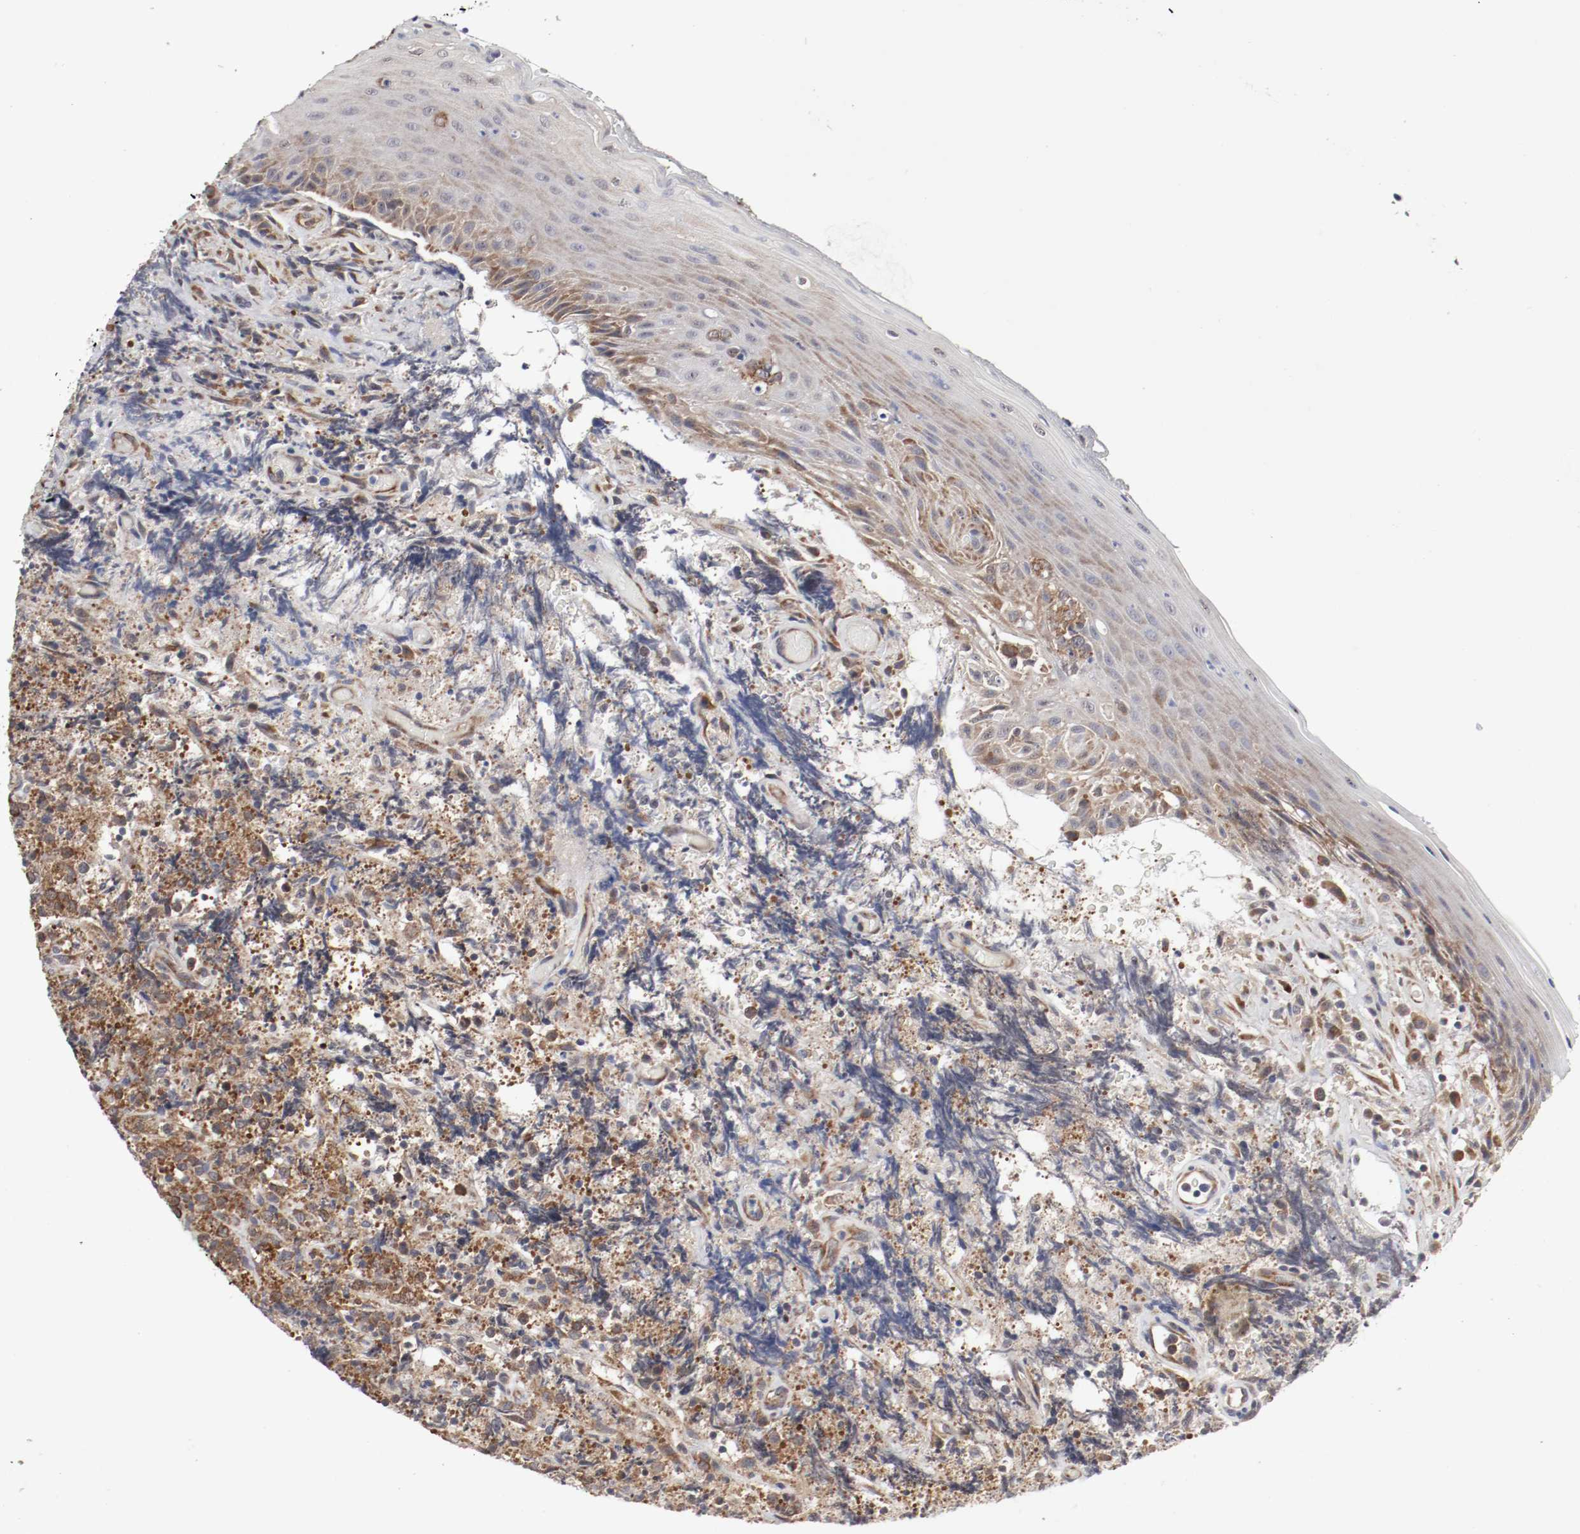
{"staining": {"intensity": "moderate", "quantity": ">75%", "location": "cytoplasmic/membranous"}, "tissue": "lymphoma", "cell_type": "Tumor cells", "image_type": "cancer", "snomed": [{"axis": "morphology", "description": "Malignant lymphoma, non-Hodgkin's type, High grade"}, {"axis": "topography", "description": "Tonsil"}], "caption": "Immunohistochemistry (IHC) photomicrograph of neoplastic tissue: human high-grade malignant lymphoma, non-Hodgkin's type stained using immunohistochemistry (IHC) shows medium levels of moderate protein expression localized specifically in the cytoplasmic/membranous of tumor cells, appearing as a cytoplasmic/membranous brown color.", "gene": "FKBP3", "patient": {"sex": "female", "age": 36}}